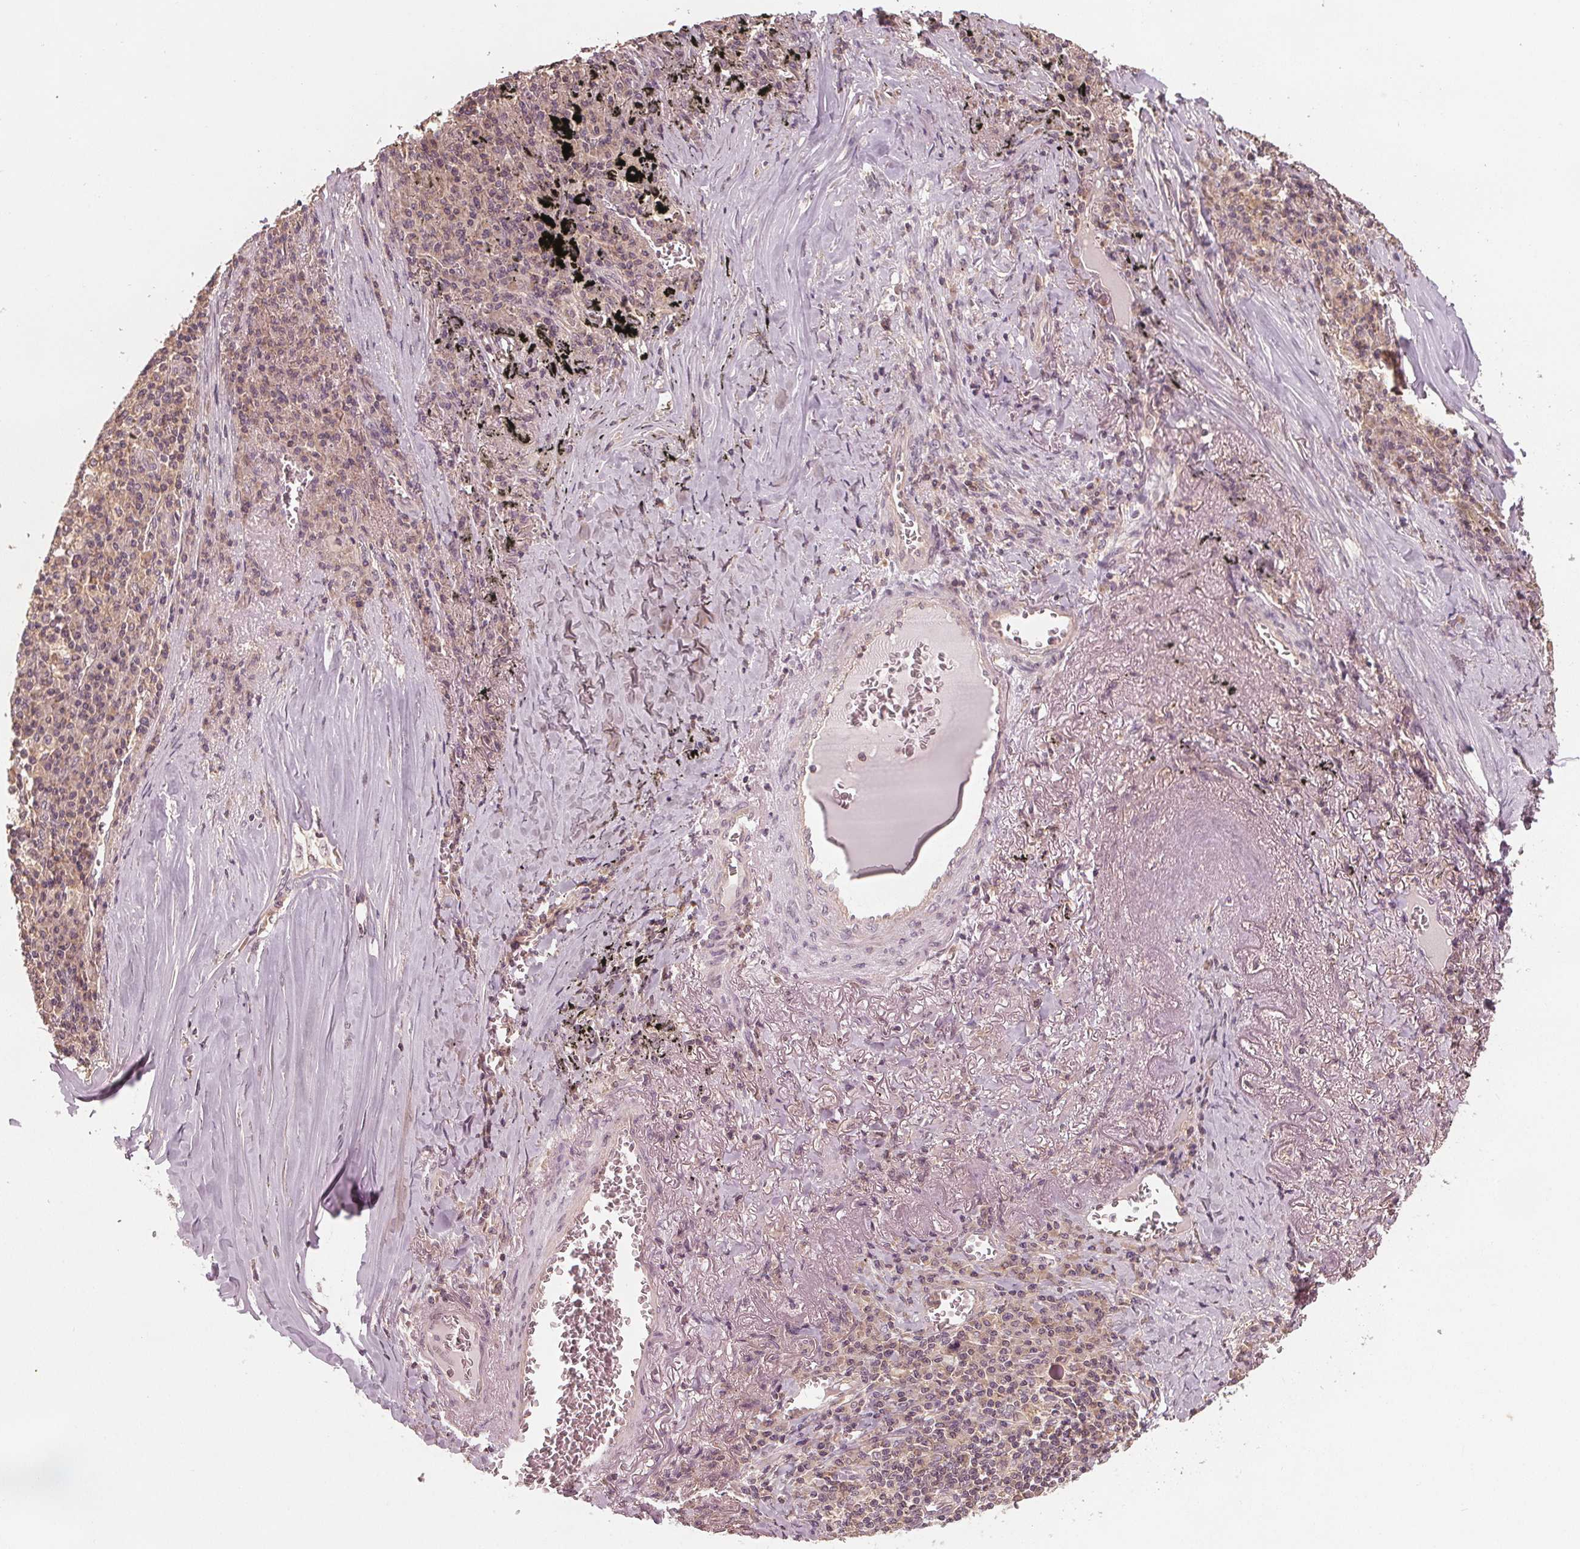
{"staining": {"intensity": "weak", "quantity": "<25%", "location": "cytoplasmic/membranous"}, "tissue": "lung cancer", "cell_type": "Tumor cells", "image_type": "cancer", "snomed": [{"axis": "morphology", "description": "Adenocarcinoma, NOS"}, {"axis": "topography", "description": "Lung"}], "caption": "A histopathology image of adenocarcinoma (lung) stained for a protein demonstrates no brown staining in tumor cells.", "gene": "GNB2", "patient": {"sex": "male", "age": 67}}